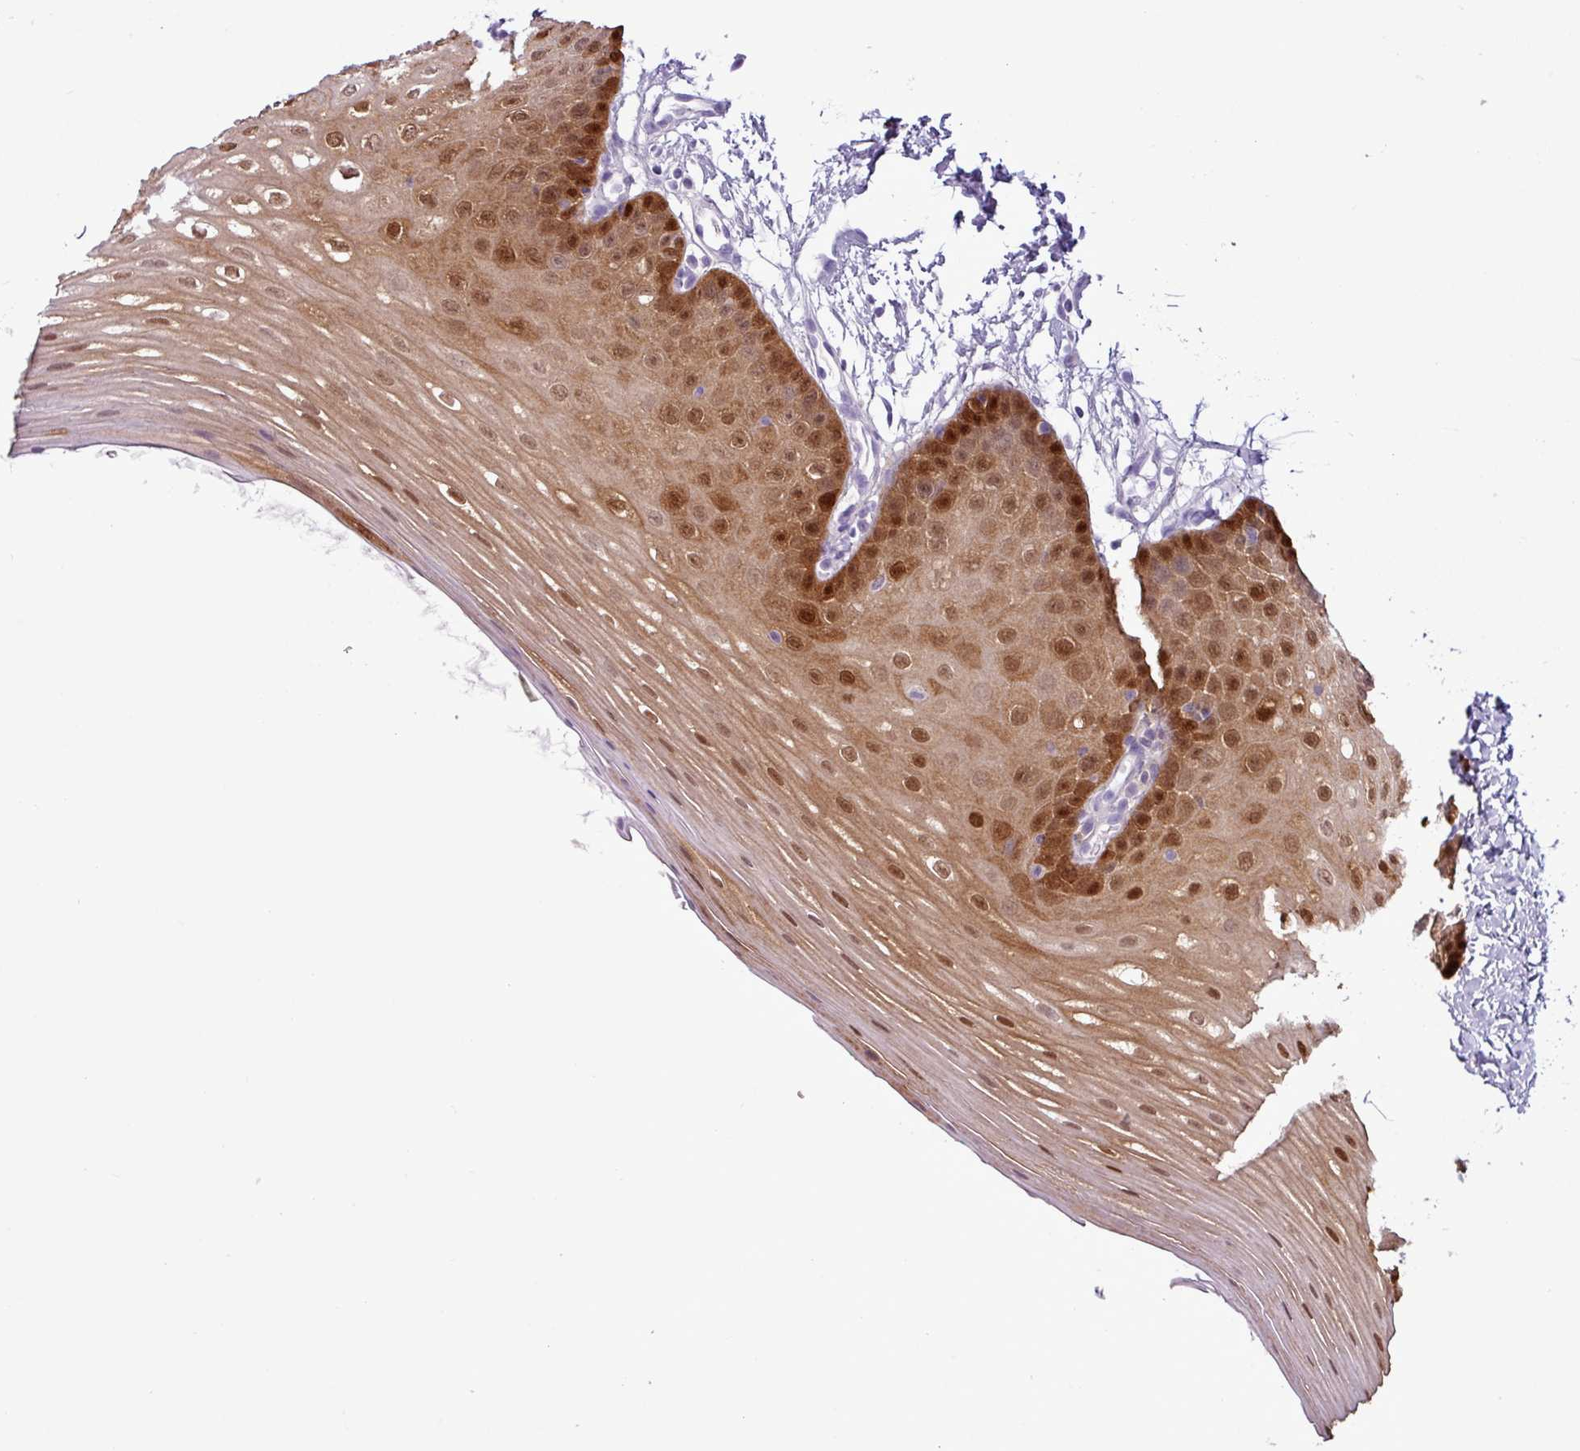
{"staining": {"intensity": "strong", "quantity": ">75%", "location": "cytoplasmic/membranous,nuclear"}, "tissue": "oral mucosa", "cell_type": "Squamous epithelial cells", "image_type": "normal", "snomed": [{"axis": "morphology", "description": "Normal tissue, NOS"}, {"axis": "topography", "description": "Oral tissue"}], "caption": "A photomicrograph of human oral mucosa stained for a protein shows strong cytoplasmic/membranous,nuclear brown staining in squamous epithelial cells.", "gene": "ALDH3A1", "patient": {"sex": "female", "age": 67}}